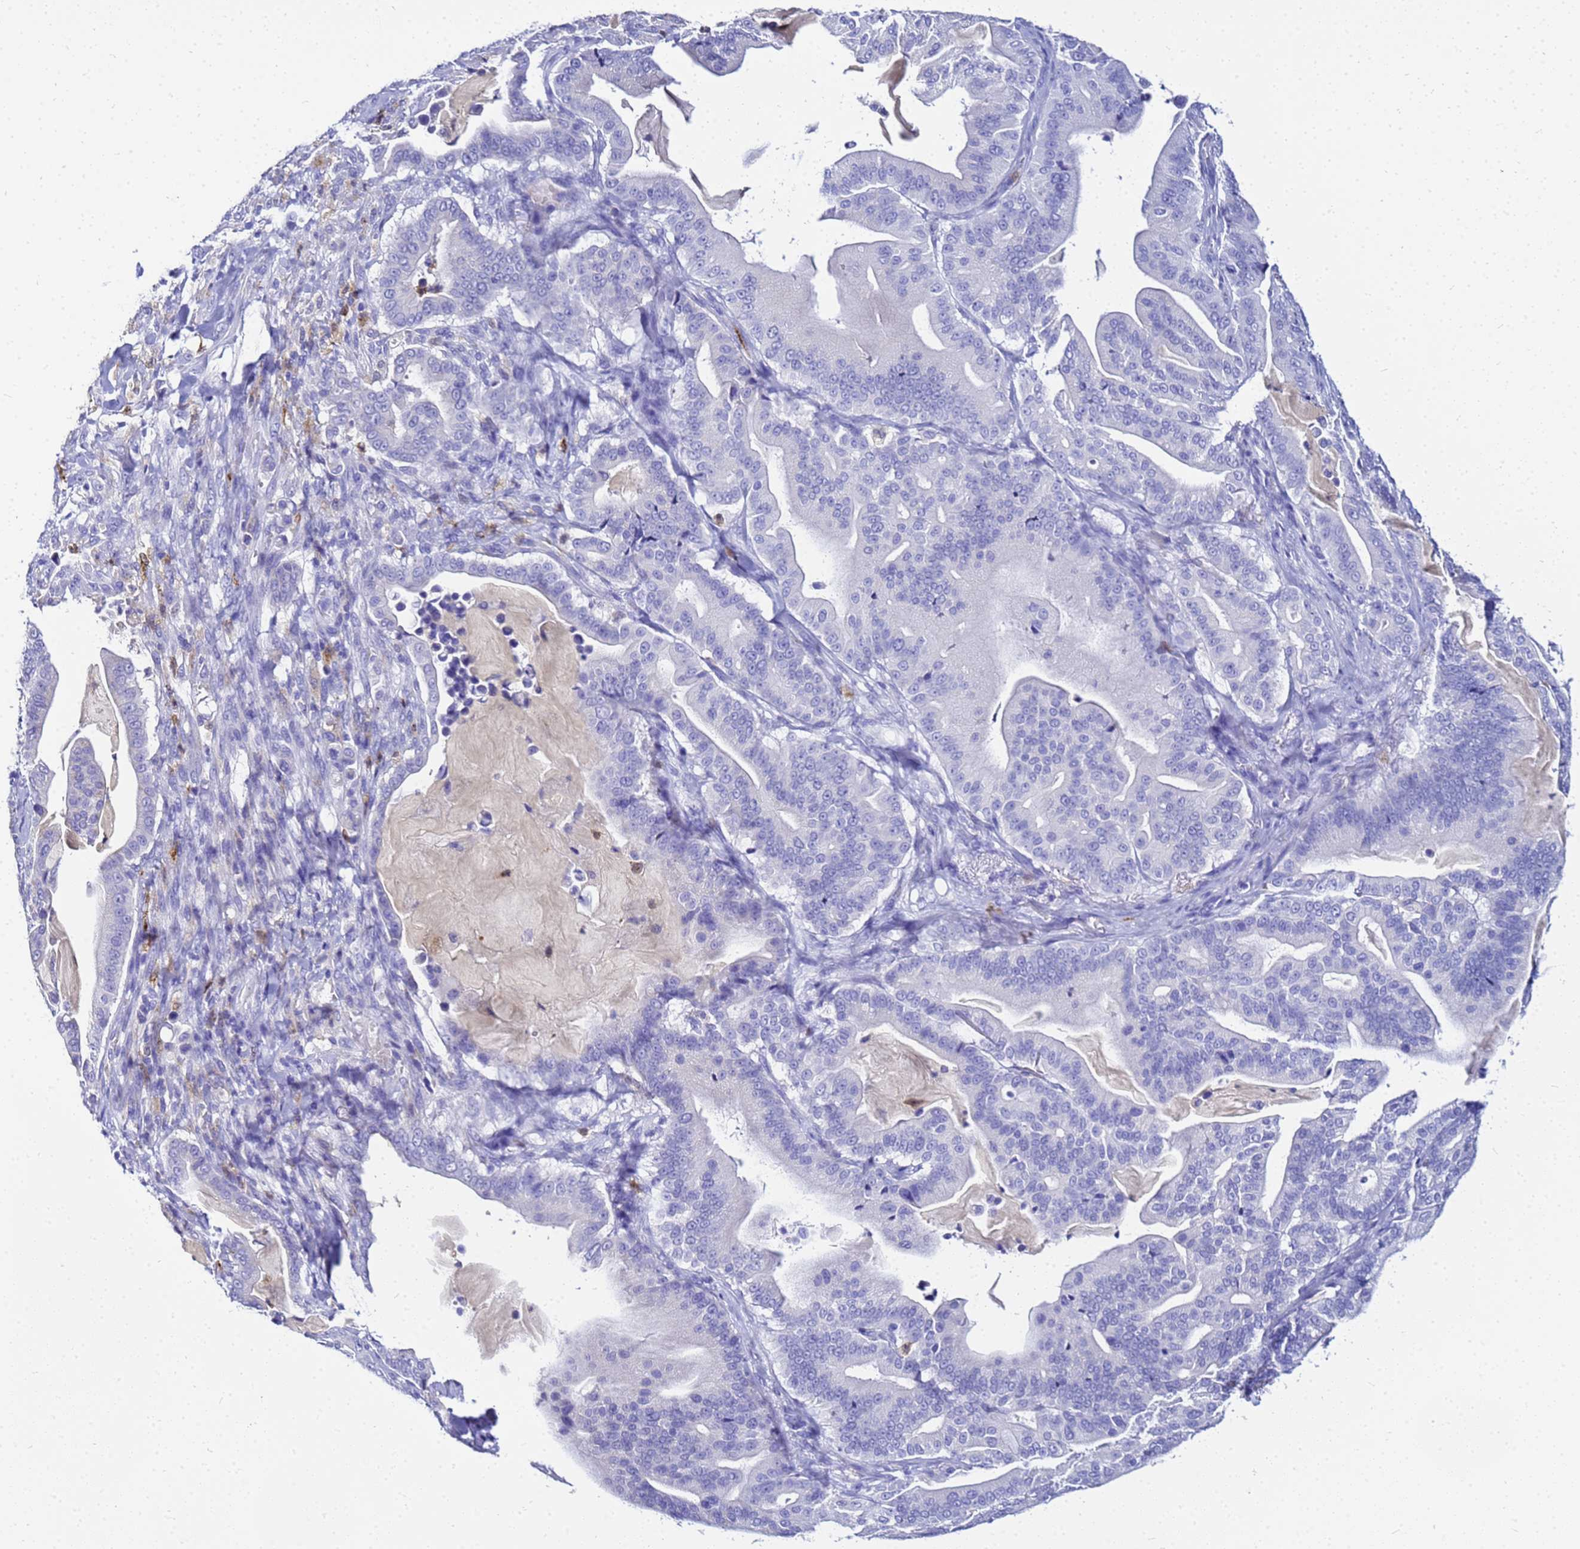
{"staining": {"intensity": "negative", "quantity": "none", "location": "none"}, "tissue": "pancreatic cancer", "cell_type": "Tumor cells", "image_type": "cancer", "snomed": [{"axis": "morphology", "description": "Adenocarcinoma, NOS"}, {"axis": "topography", "description": "Pancreas"}], "caption": "Pancreatic cancer (adenocarcinoma) was stained to show a protein in brown. There is no significant staining in tumor cells. The staining is performed using DAB (3,3'-diaminobenzidine) brown chromogen with nuclei counter-stained in using hematoxylin.", "gene": "CSTA", "patient": {"sex": "male", "age": 63}}